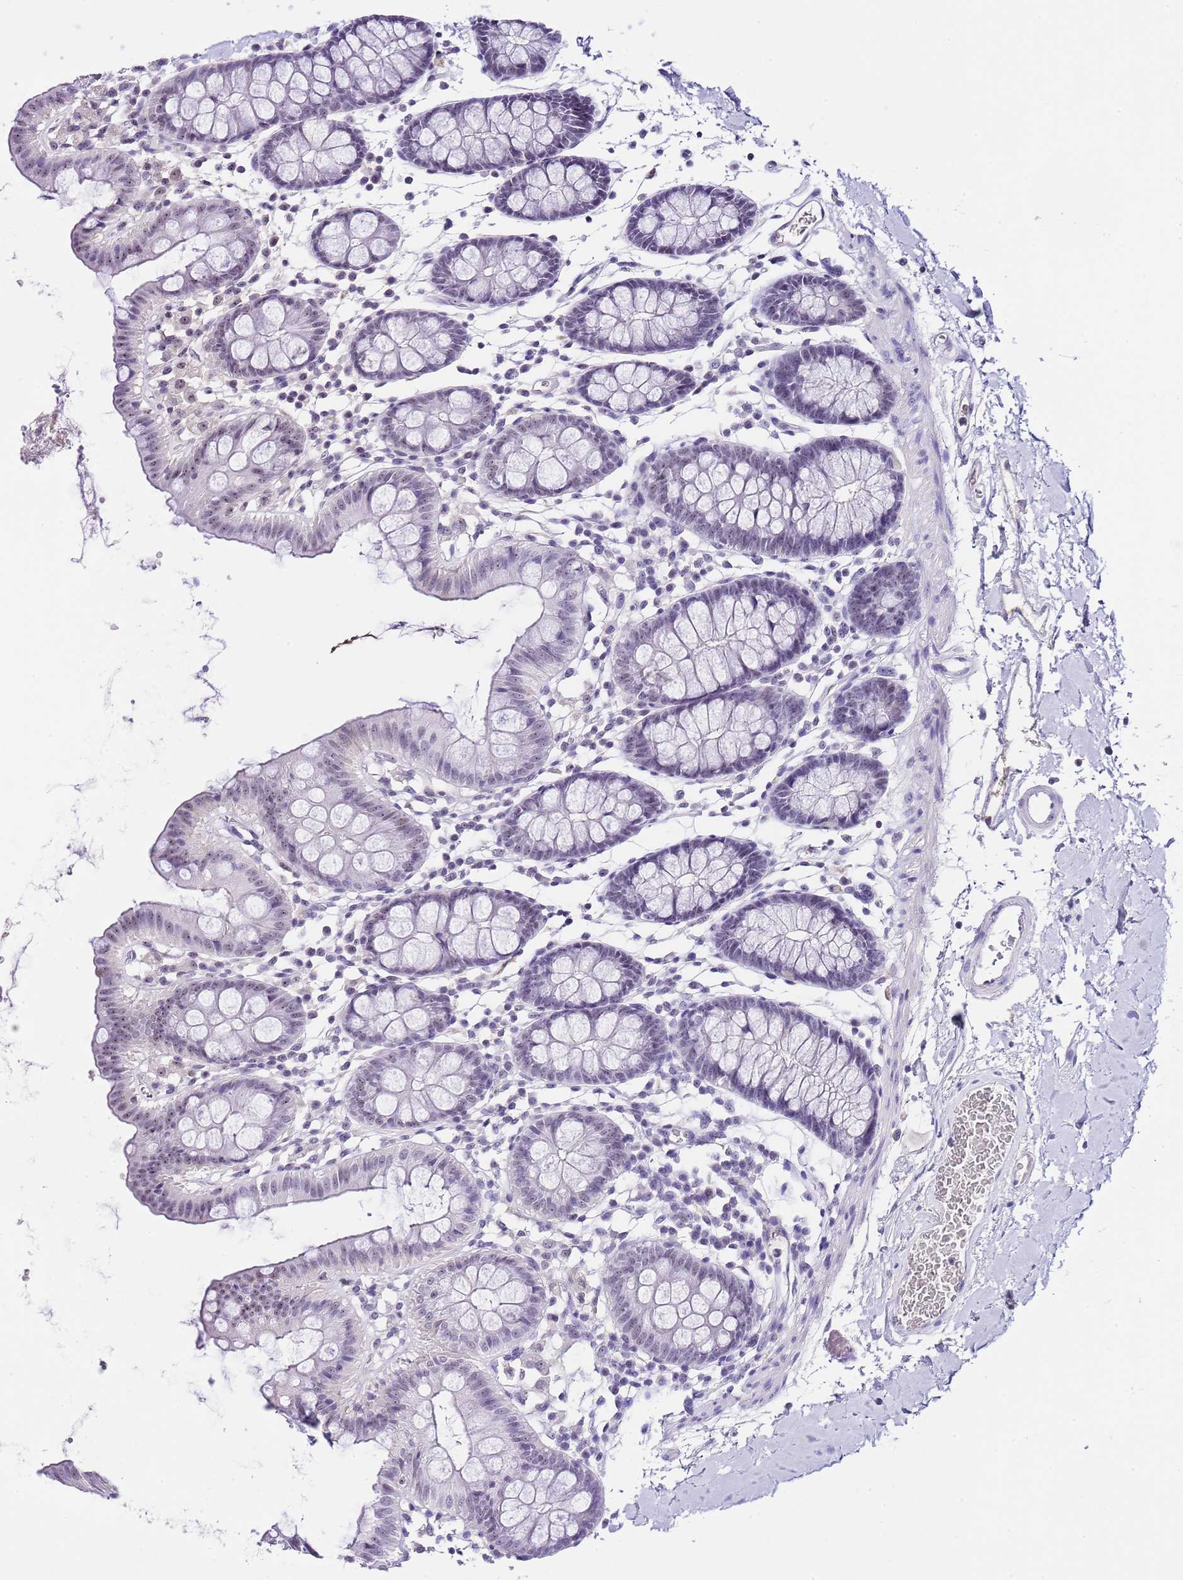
{"staining": {"intensity": "negative", "quantity": "none", "location": "none"}, "tissue": "colon", "cell_type": "Endothelial cells", "image_type": "normal", "snomed": [{"axis": "morphology", "description": "Normal tissue, NOS"}, {"axis": "topography", "description": "Colon"}], "caption": "IHC of unremarkable colon shows no staining in endothelial cells. (Stains: DAB (3,3'-diaminobenzidine) immunohistochemistry (IHC) with hematoxylin counter stain, Microscopy: brightfield microscopy at high magnification).", "gene": "NOP56", "patient": {"sex": "male", "age": 75}}